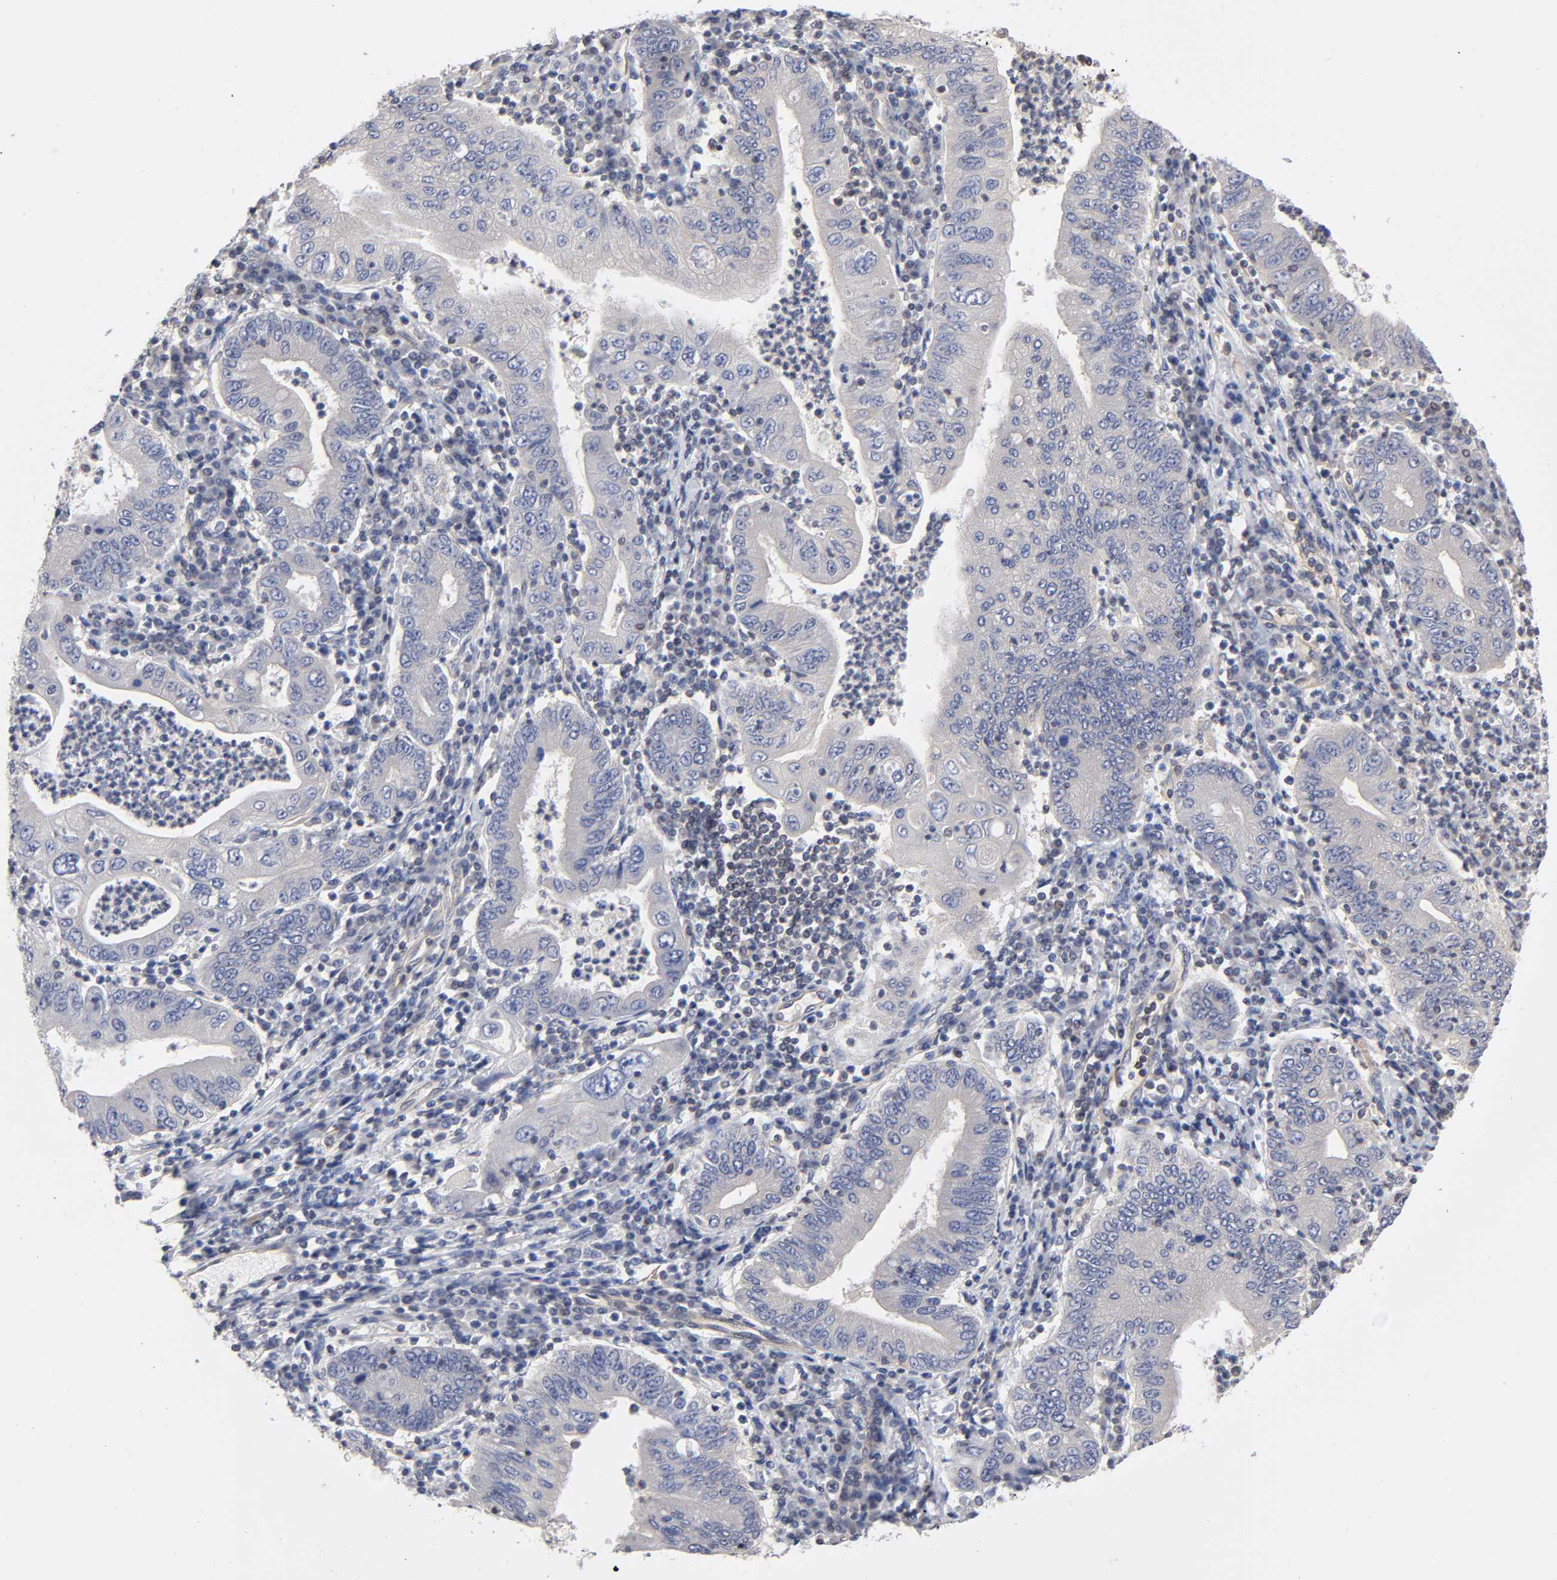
{"staining": {"intensity": "weak", "quantity": ">75%", "location": "cytoplasmic/membranous"}, "tissue": "stomach cancer", "cell_type": "Tumor cells", "image_type": "cancer", "snomed": [{"axis": "morphology", "description": "Normal tissue, NOS"}, {"axis": "morphology", "description": "Adenocarcinoma, NOS"}, {"axis": "topography", "description": "Esophagus"}, {"axis": "topography", "description": "Stomach, upper"}, {"axis": "topography", "description": "Peripheral nerve tissue"}], "caption": "Tumor cells show low levels of weak cytoplasmic/membranous staining in about >75% of cells in stomach cancer. Using DAB (brown) and hematoxylin (blue) stains, captured at high magnification using brightfield microscopy.", "gene": "STRN3", "patient": {"sex": "male", "age": 62}}